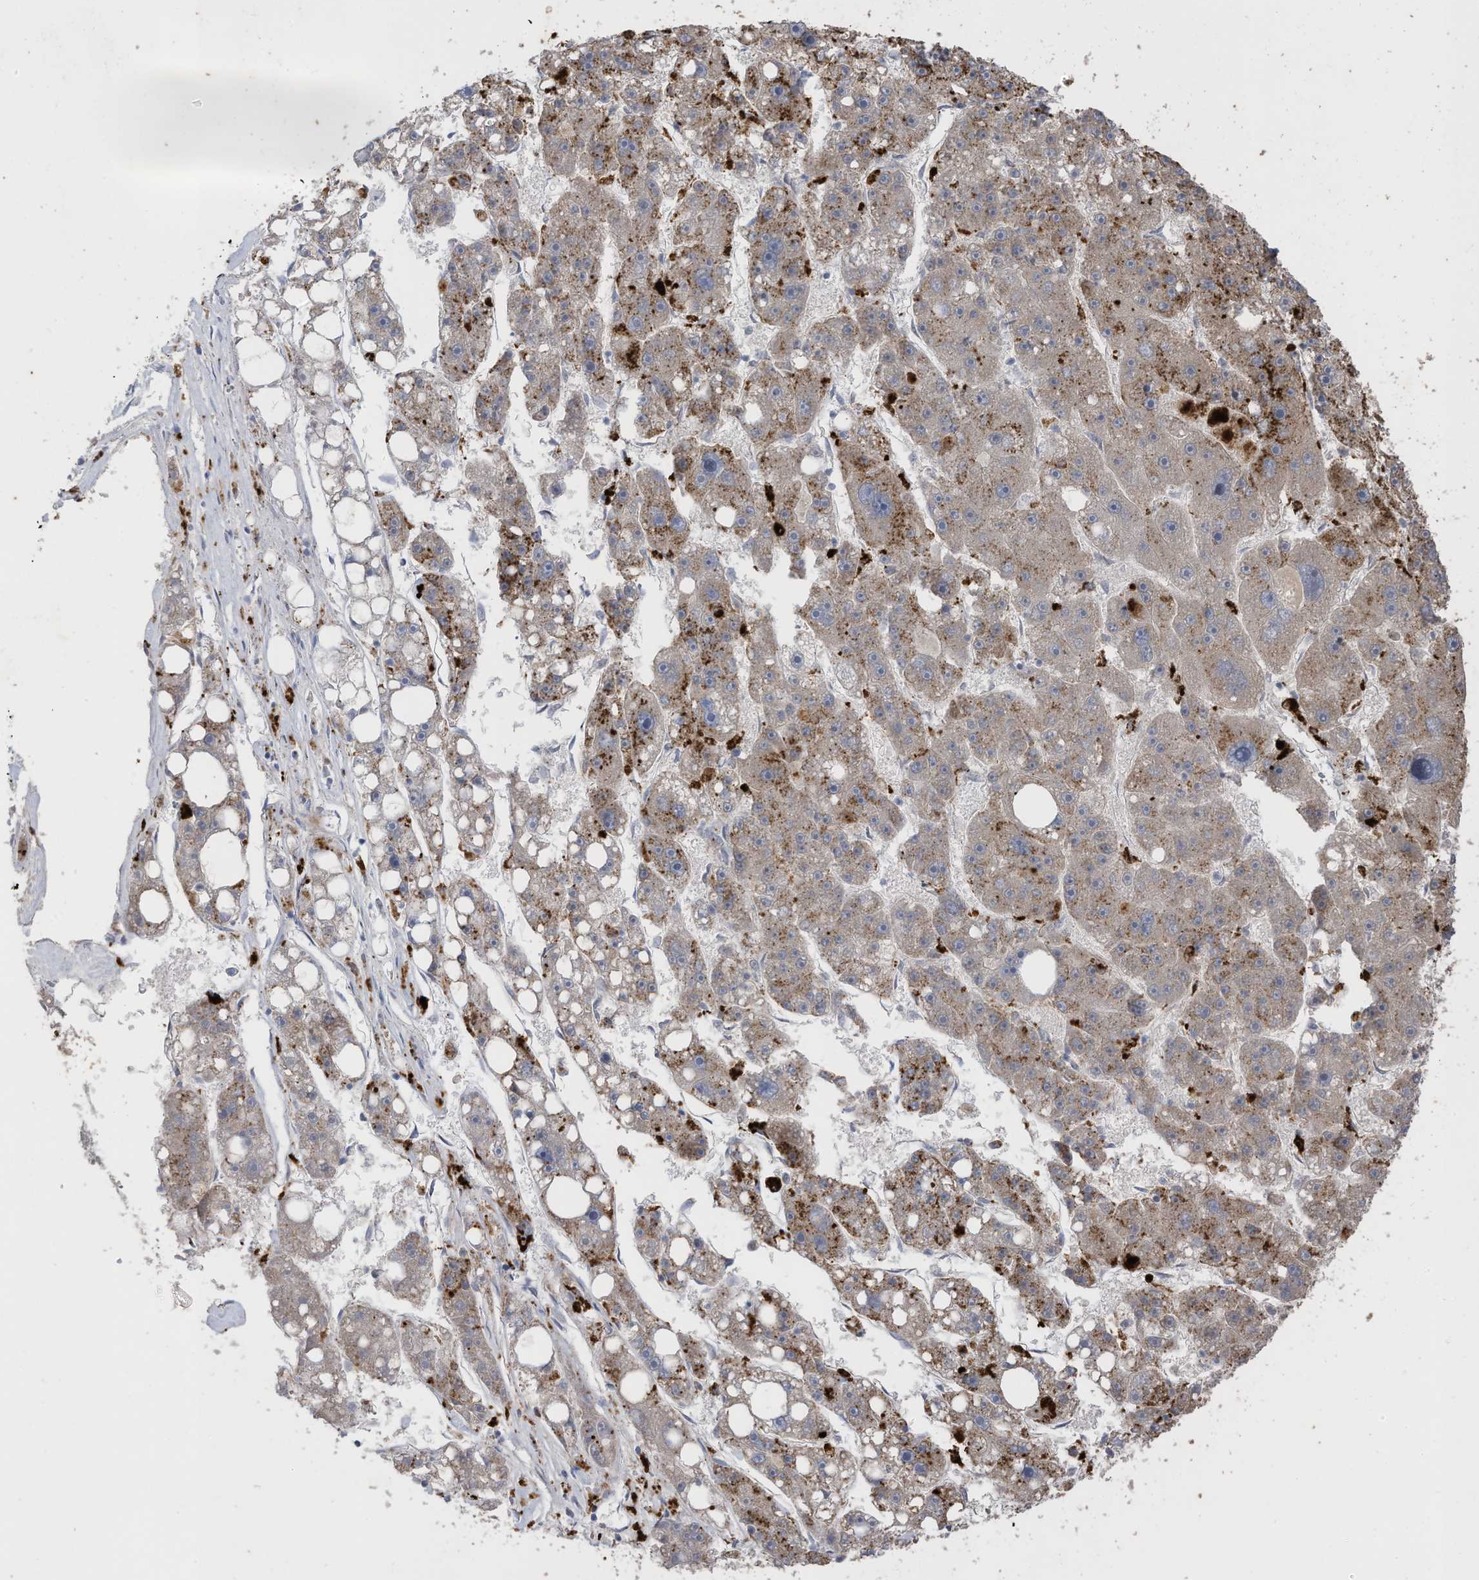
{"staining": {"intensity": "weak", "quantity": "25%-75%", "location": "cytoplasmic/membranous"}, "tissue": "liver cancer", "cell_type": "Tumor cells", "image_type": "cancer", "snomed": [{"axis": "morphology", "description": "Carcinoma, Hepatocellular, NOS"}, {"axis": "topography", "description": "Liver"}], "caption": "High-magnification brightfield microscopy of liver hepatocellular carcinoma stained with DAB (brown) and counterstained with hematoxylin (blue). tumor cells exhibit weak cytoplasmic/membranous expression is seen in about25%-75% of cells. (Stains: DAB in brown, nuclei in blue, Microscopy: brightfield microscopy at high magnification).", "gene": "RABL3", "patient": {"sex": "female", "age": 61}}